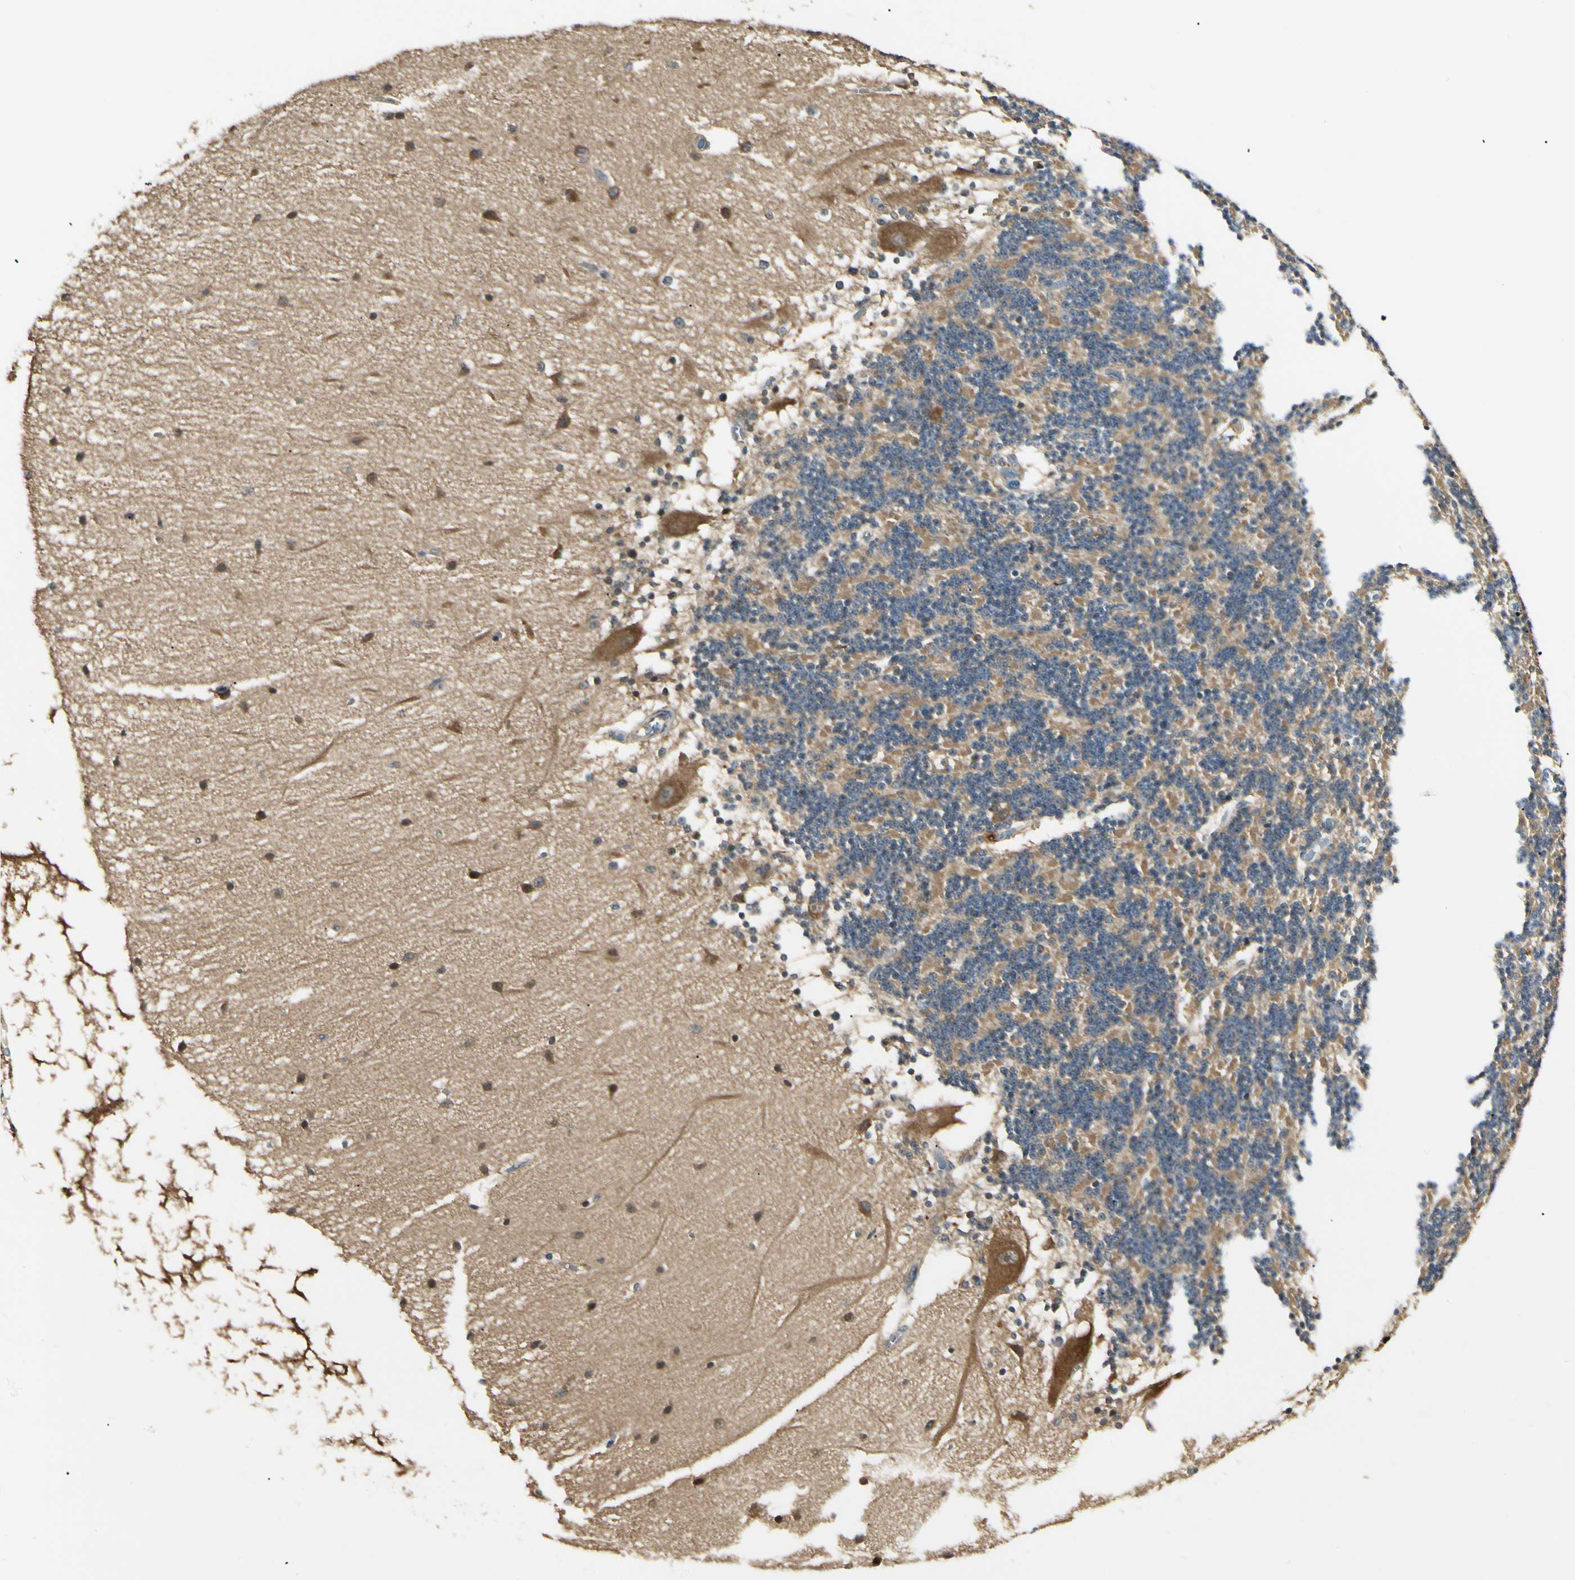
{"staining": {"intensity": "moderate", "quantity": ">75%", "location": "cytoplasmic/membranous"}, "tissue": "cerebellum", "cell_type": "Cells in granular layer", "image_type": "normal", "snomed": [{"axis": "morphology", "description": "Normal tissue, NOS"}, {"axis": "topography", "description": "Cerebellum"}], "caption": "Protein positivity by immunohistochemistry (IHC) displays moderate cytoplasmic/membranous positivity in approximately >75% of cells in granular layer in unremarkable cerebellum.", "gene": "NME1", "patient": {"sex": "female", "age": 54}}